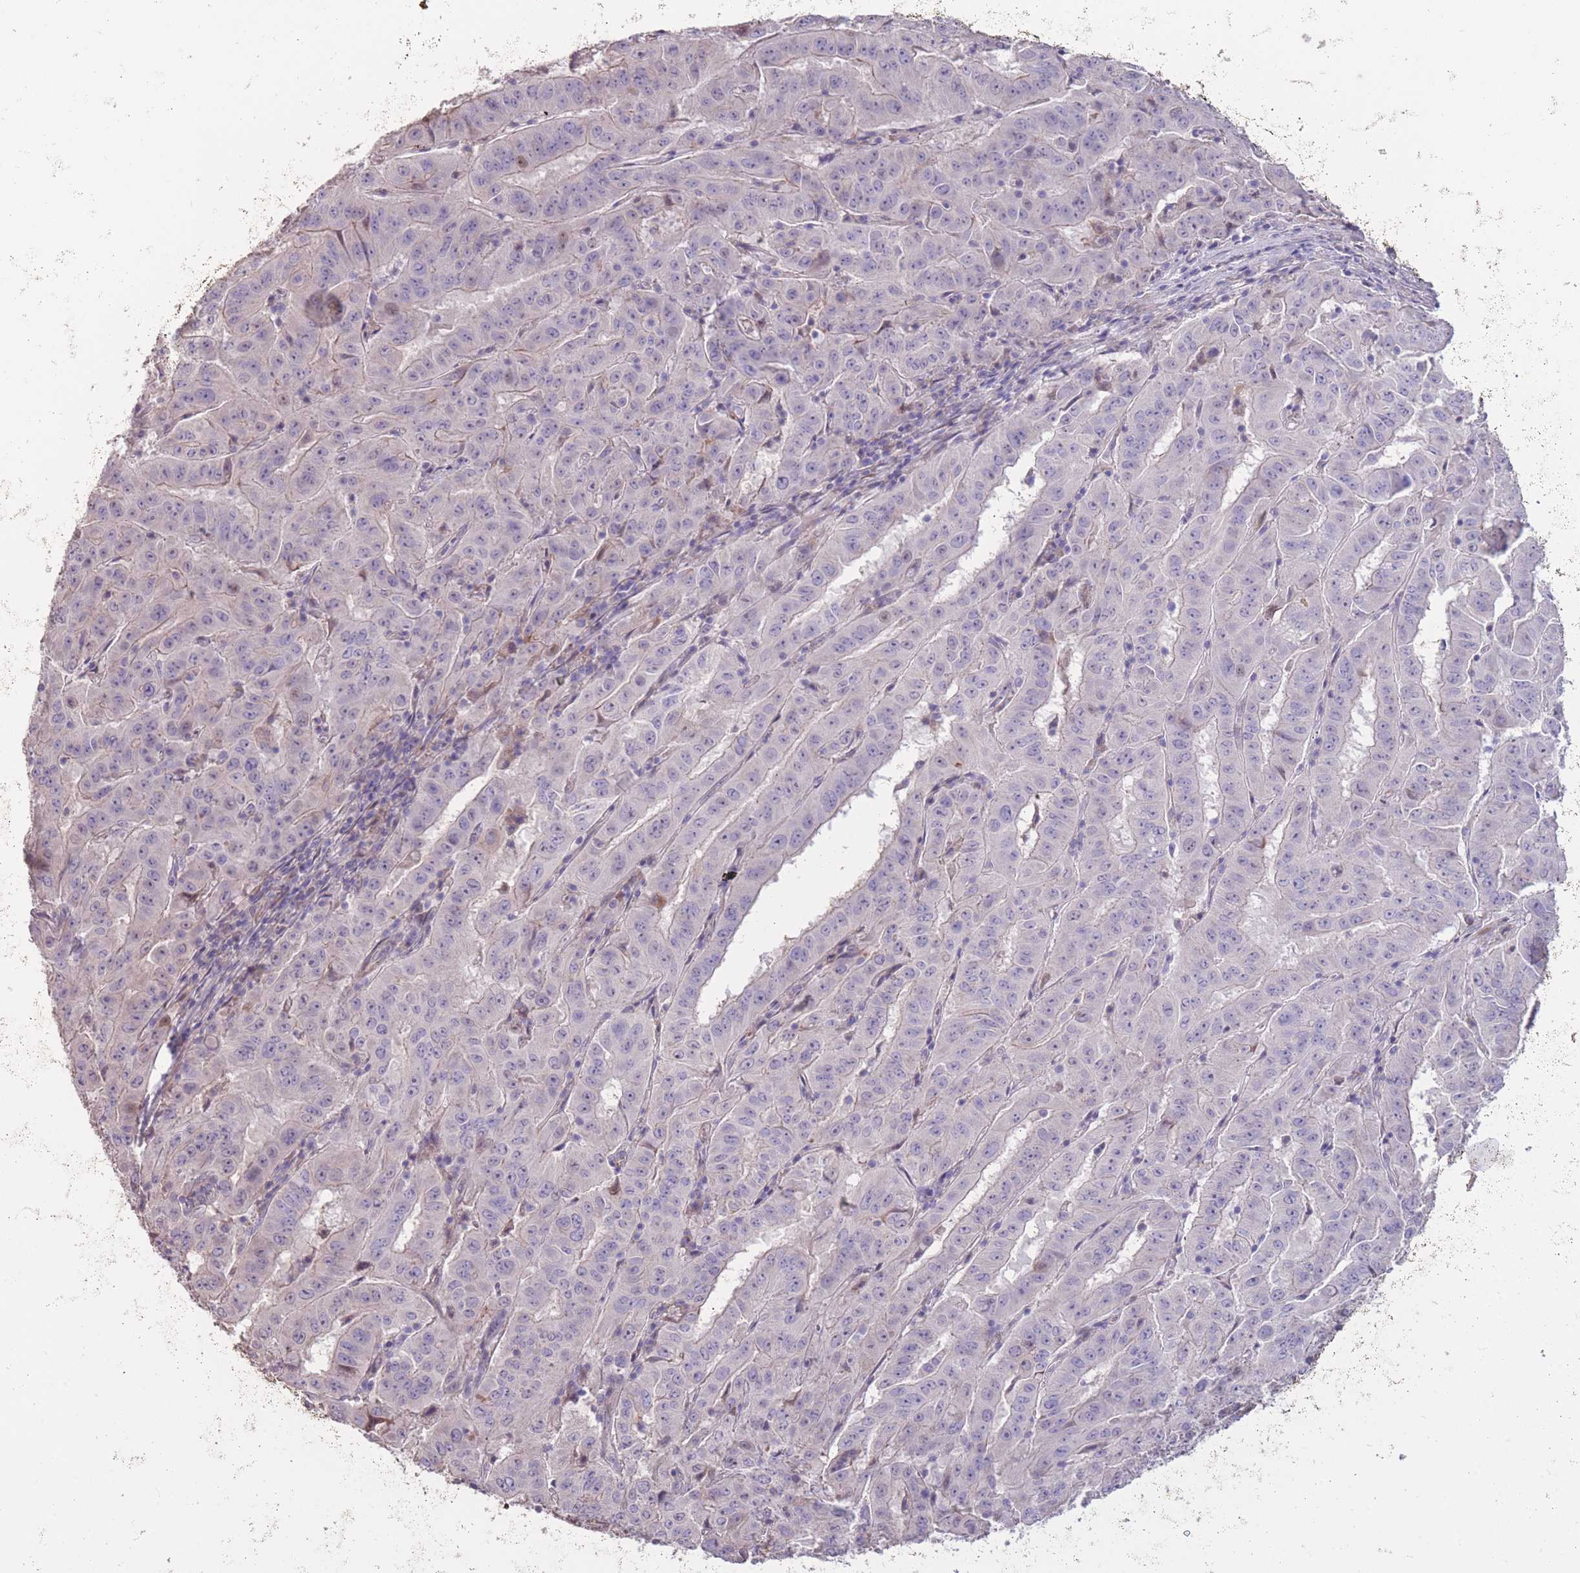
{"staining": {"intensity": "negative", "quantity": "none", "location": "none"}, "tissue": "pancreatic cancer", "cell_type": "Tumor cells", "image_type": "cancer", "snomed": [{"axis": "morphology", "description": "Adenocarcinoma, NOS"}, {"axis": "topography", "description": "Pancreas"}], "caption": "This is an immunohistochemistry (IHC) image of human pancreatic adenocarcinoma. There is no expression in tumor cells.", "gene": "RSPH10B", "patient": {"sex": "male", "age": 63}}